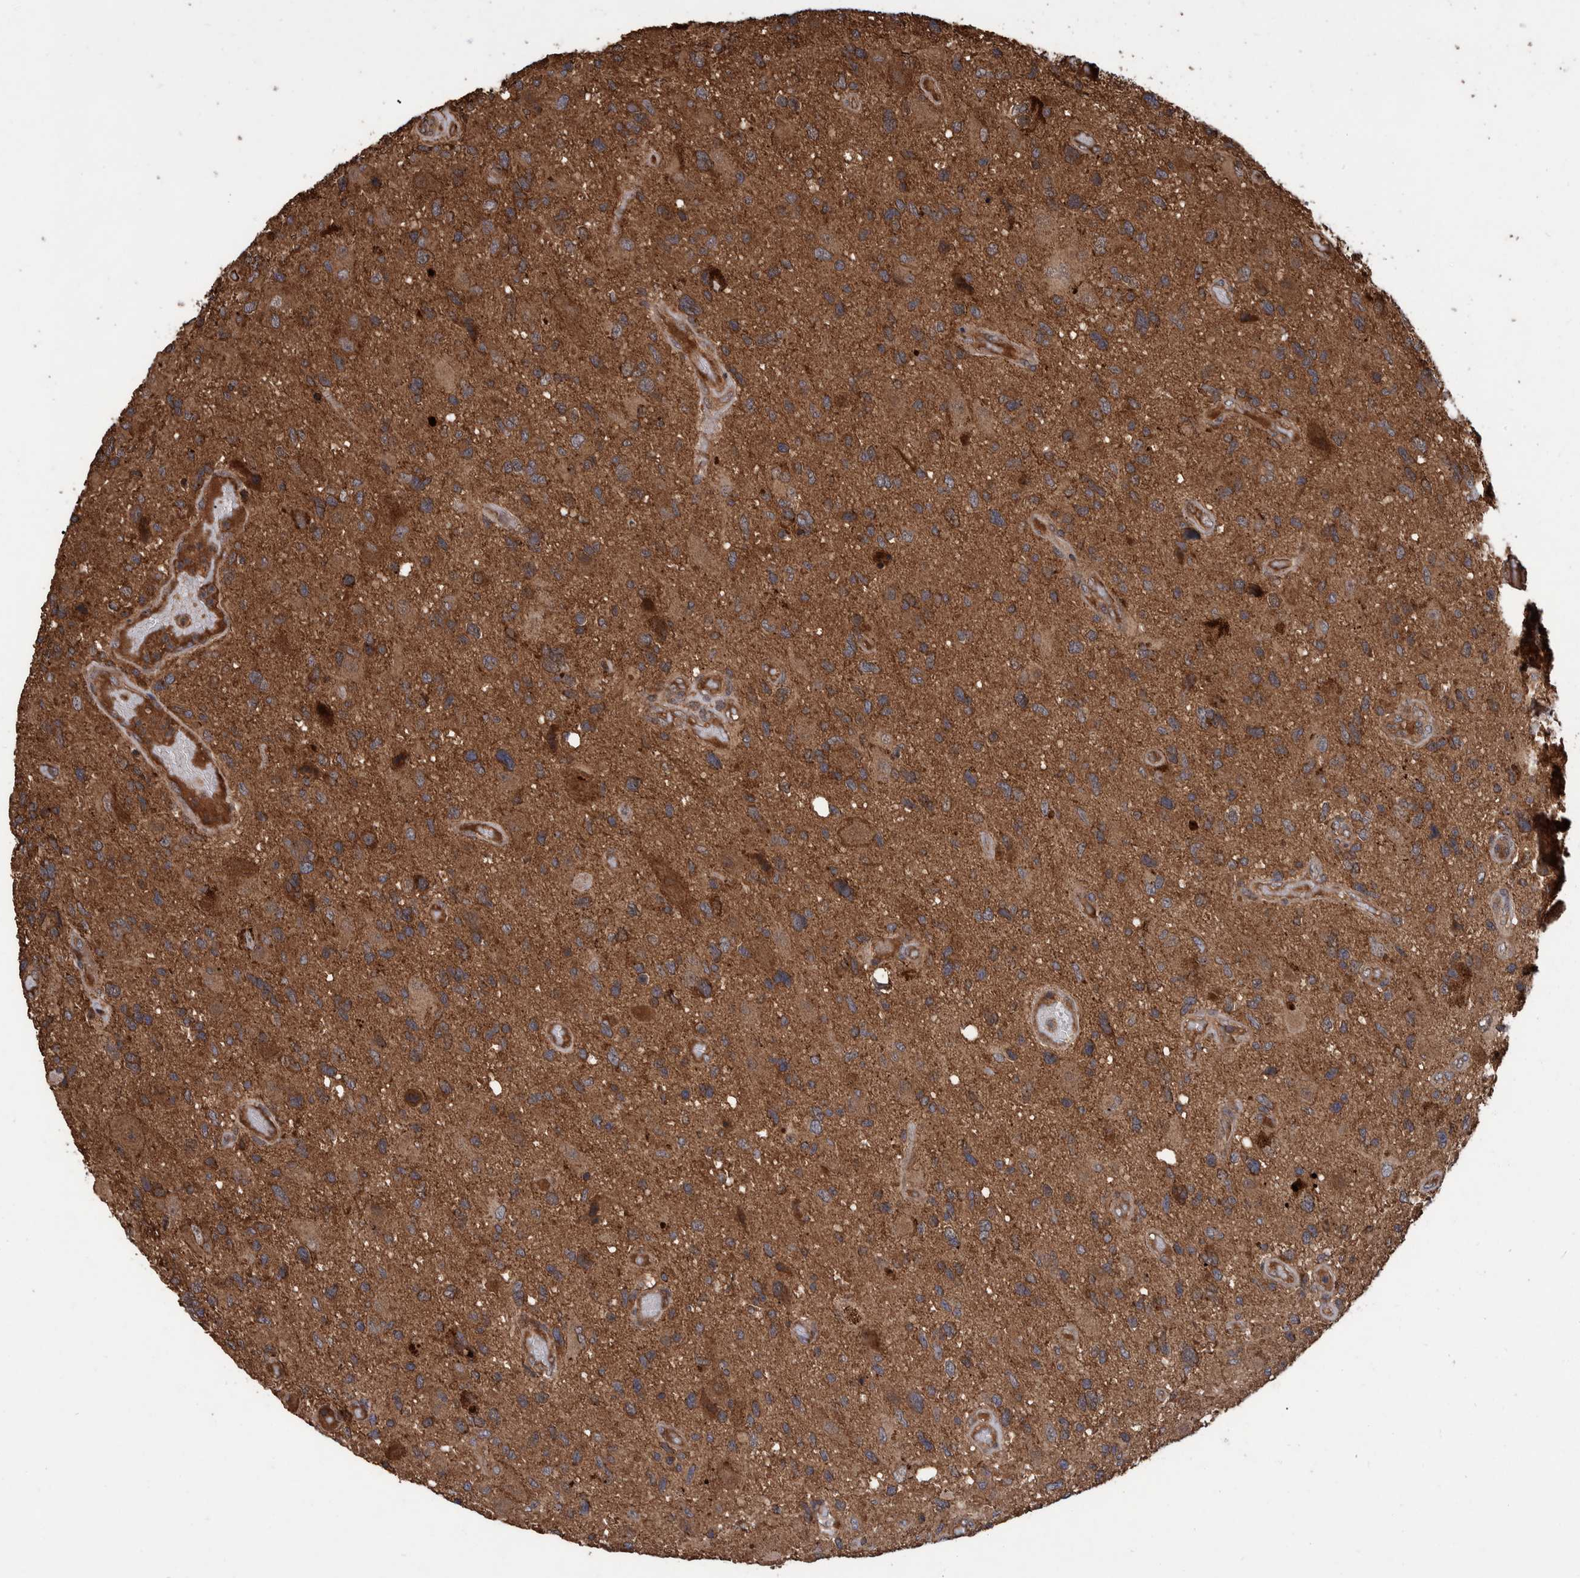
{"staining": {"intensity": "strong", "quantity": ">75%", "location": "cytoplasmic/membranous"}, "tissue": "glioma", "cell_type": "Tumor cells", "image_type": "cancer", "snomed": [{"axis": "morphology", "description": "Glioma, malignant, High grade"}, {"axis": "topography", "description": "Brain"}], "caption": "Protein analysis of glioma tissue exhibits strong cytoplasmic/membranous positivity in approximately >75% of tumor cells. Using DAB (brown) and hematoxylin (blue) stains, captured at high magnification using brightfield microscopy.", "gene": "VBP1", "patient": {"sex": "male", "age": 33}}